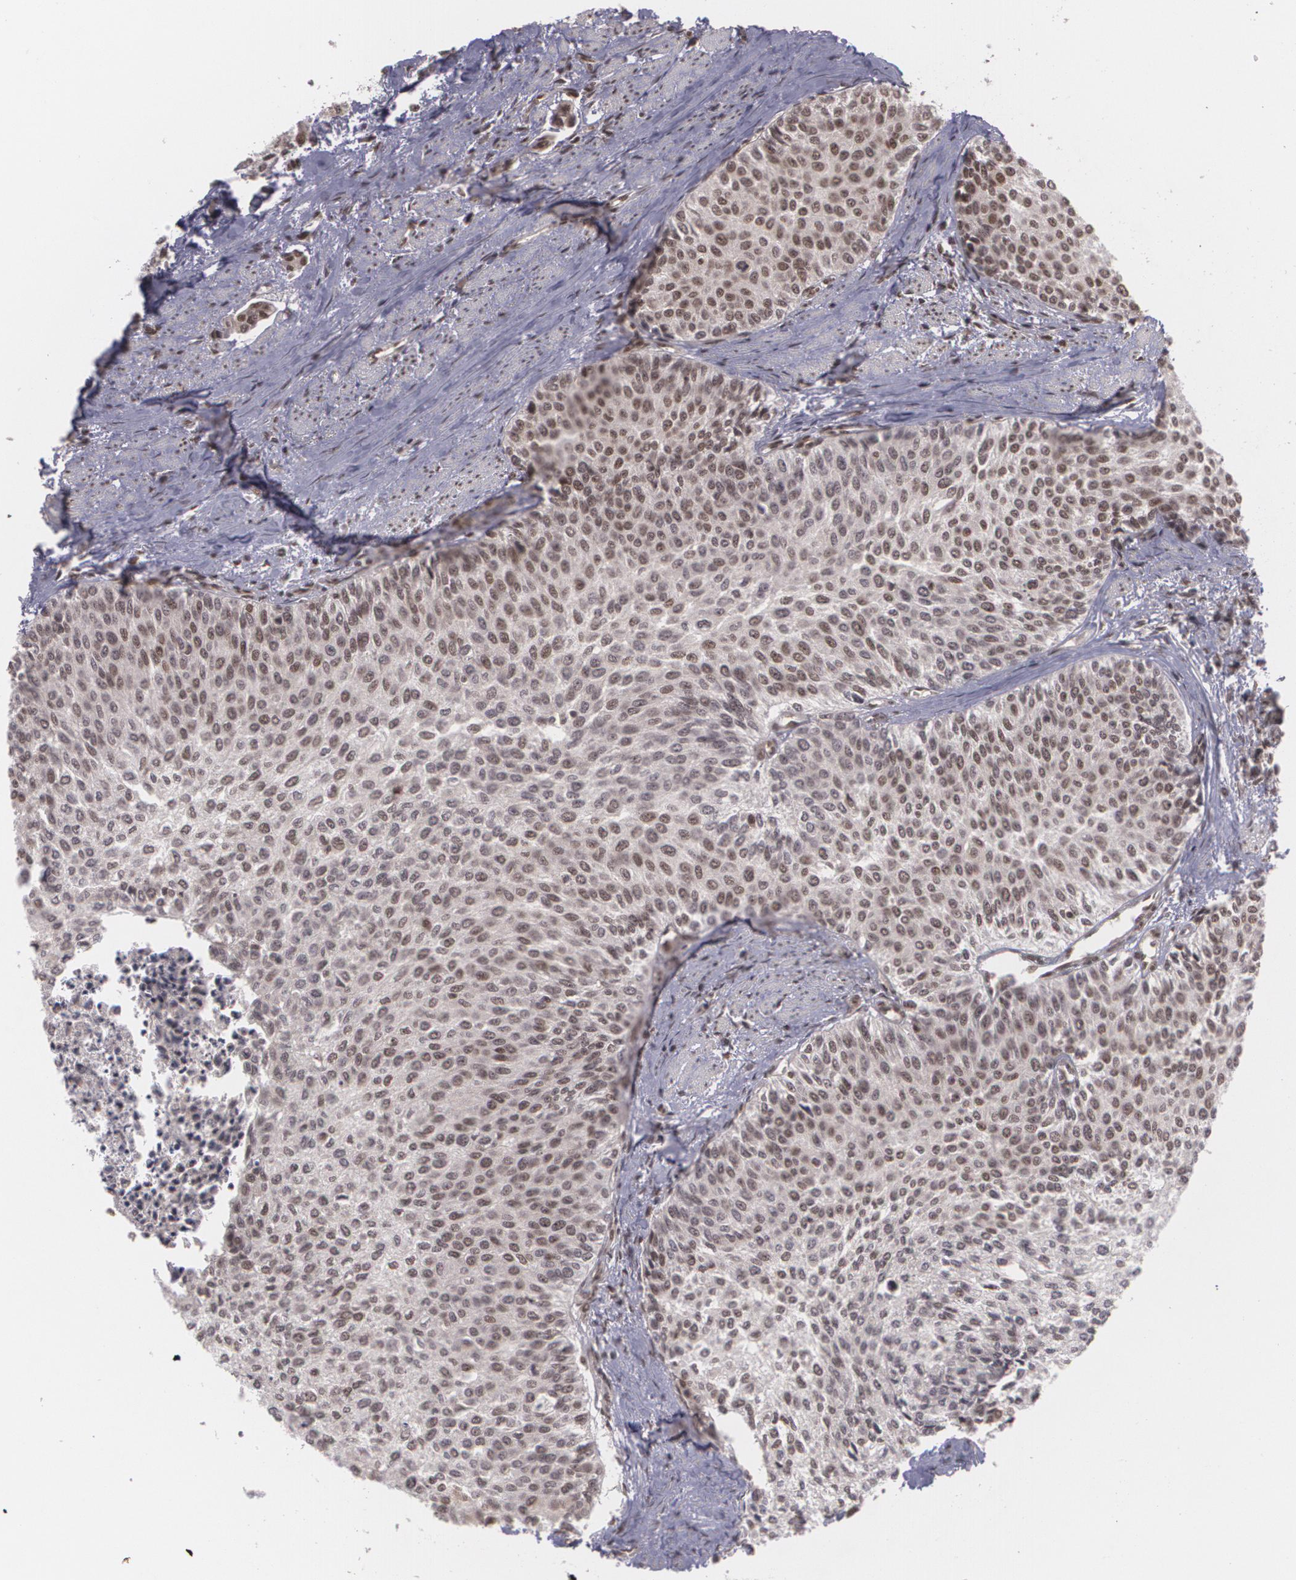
{"staining": {"intensity": "weak", "quantity": ">75%", "location": "nuclear"}, "tissue": "urothelial cancer", "cell_type": "Tumor cells", "image_type": "cancer", "snomed": [{"axis": "morphology", "description": "Urothelial carcinoma, Low grade"}, {"axis": "topography", "description": "Urinary bladder"}], "caption": "Urothelial carcinoma (low-grade) stained for a protein (brown) shows weak nuclear positive positivity in approximately >75% of tumor cells.", "gene": "RXRB", "patient": {"sex": "female", "age": 73}}